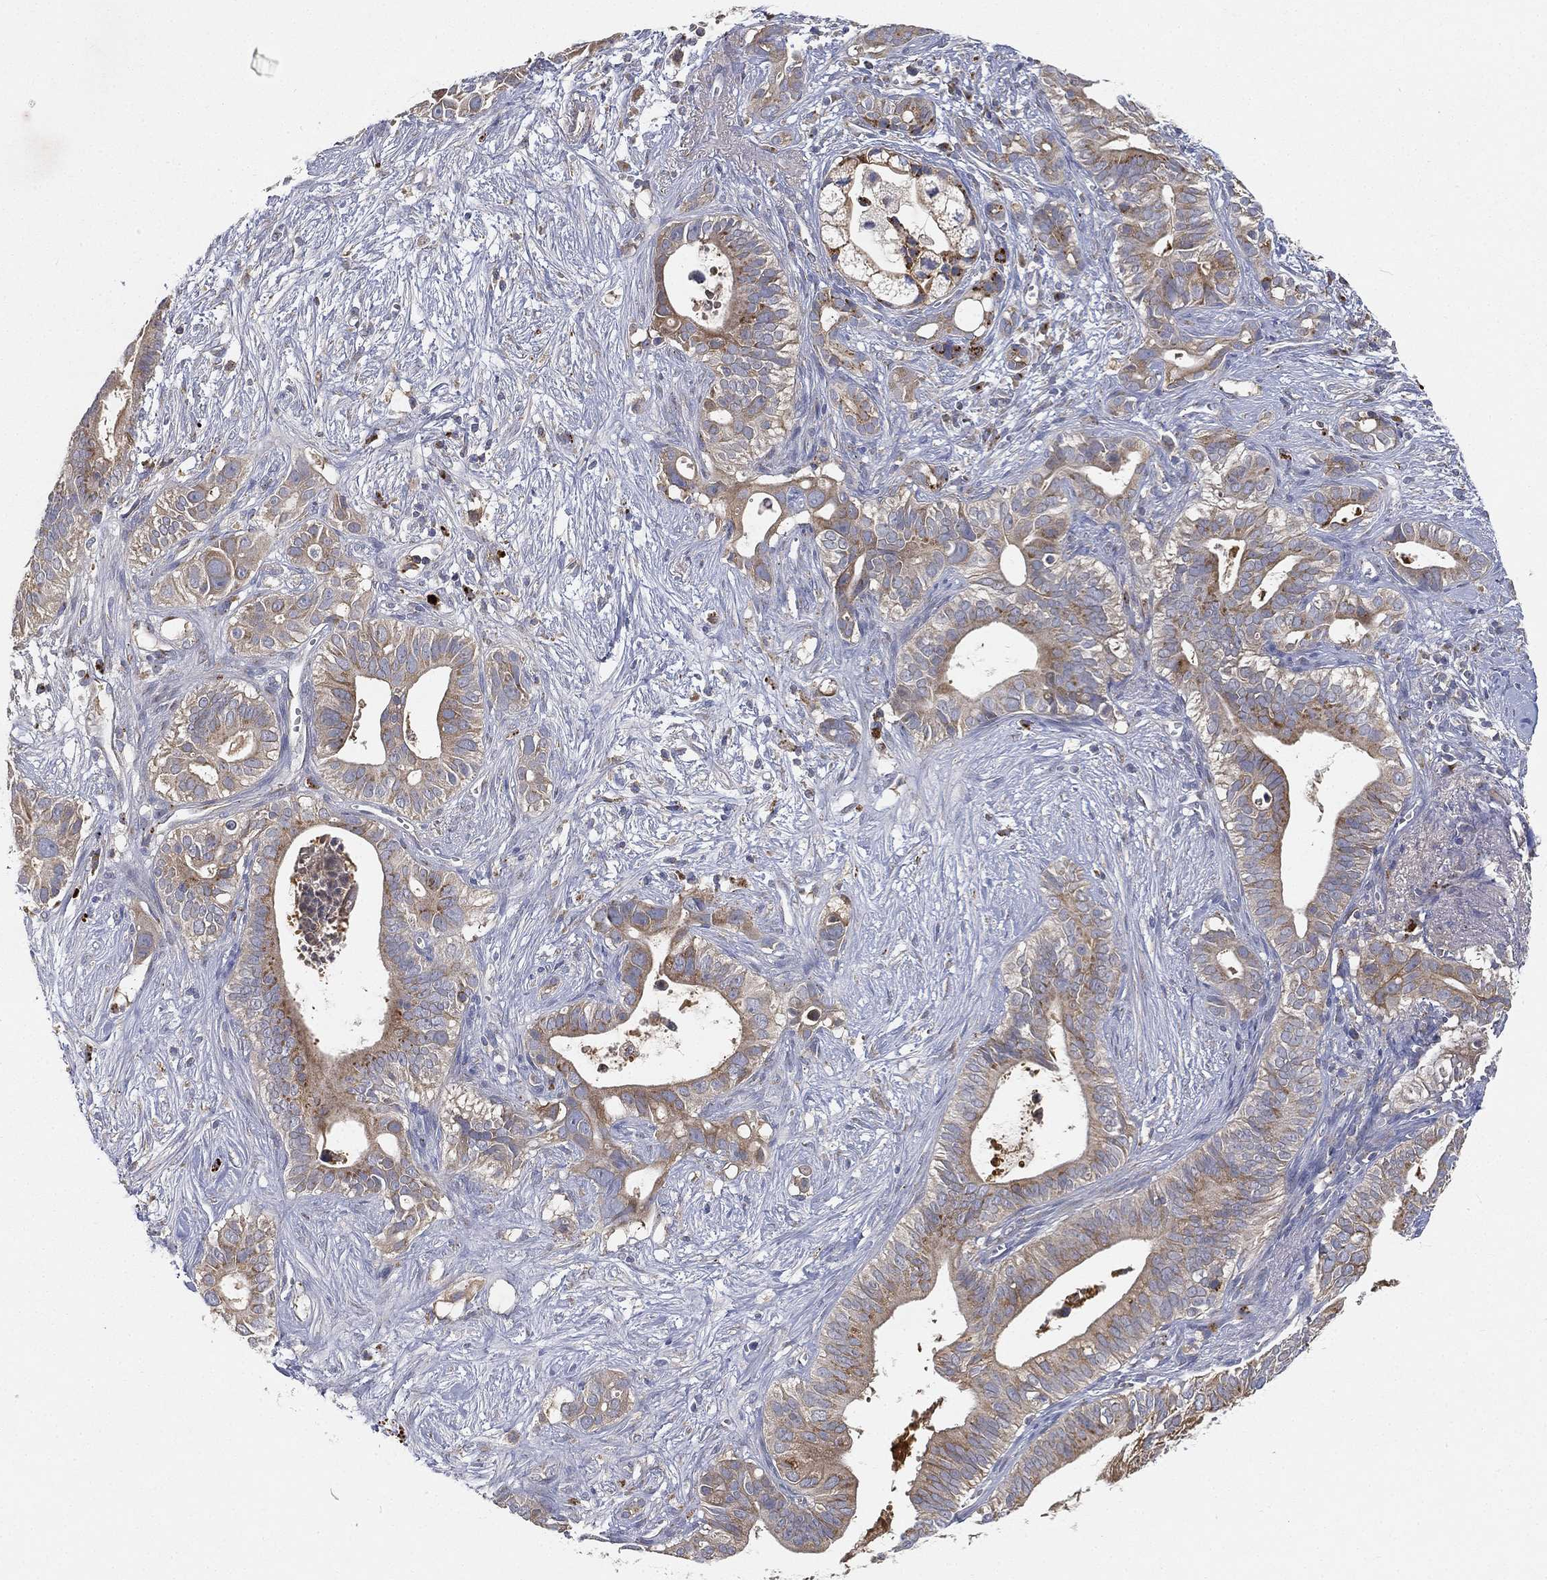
{"staining": {"intensity": "moderate", "quantity": "25%-75%", "location": "cytoplasmic/membranous"}, "tissue": "pancreatic cancer", "cell_type": "Tumor cells", "image_type": "cancer", "snomed": [{"axis": "morphology", "description": "Adenocarcinoma, NOS"}, {"axis": "topography", "description": "Pancreas"}], "caption": "IHC image of human pancreatic cancer (adenocarcinoma) stained for a protein (brown), which reveals medium levels of moderate cytoplasmic/membranous staining in approximately 25%-75% of tumor cells.", "gene": "CTSL", "patient": {"sex": "male", "age": 61}}